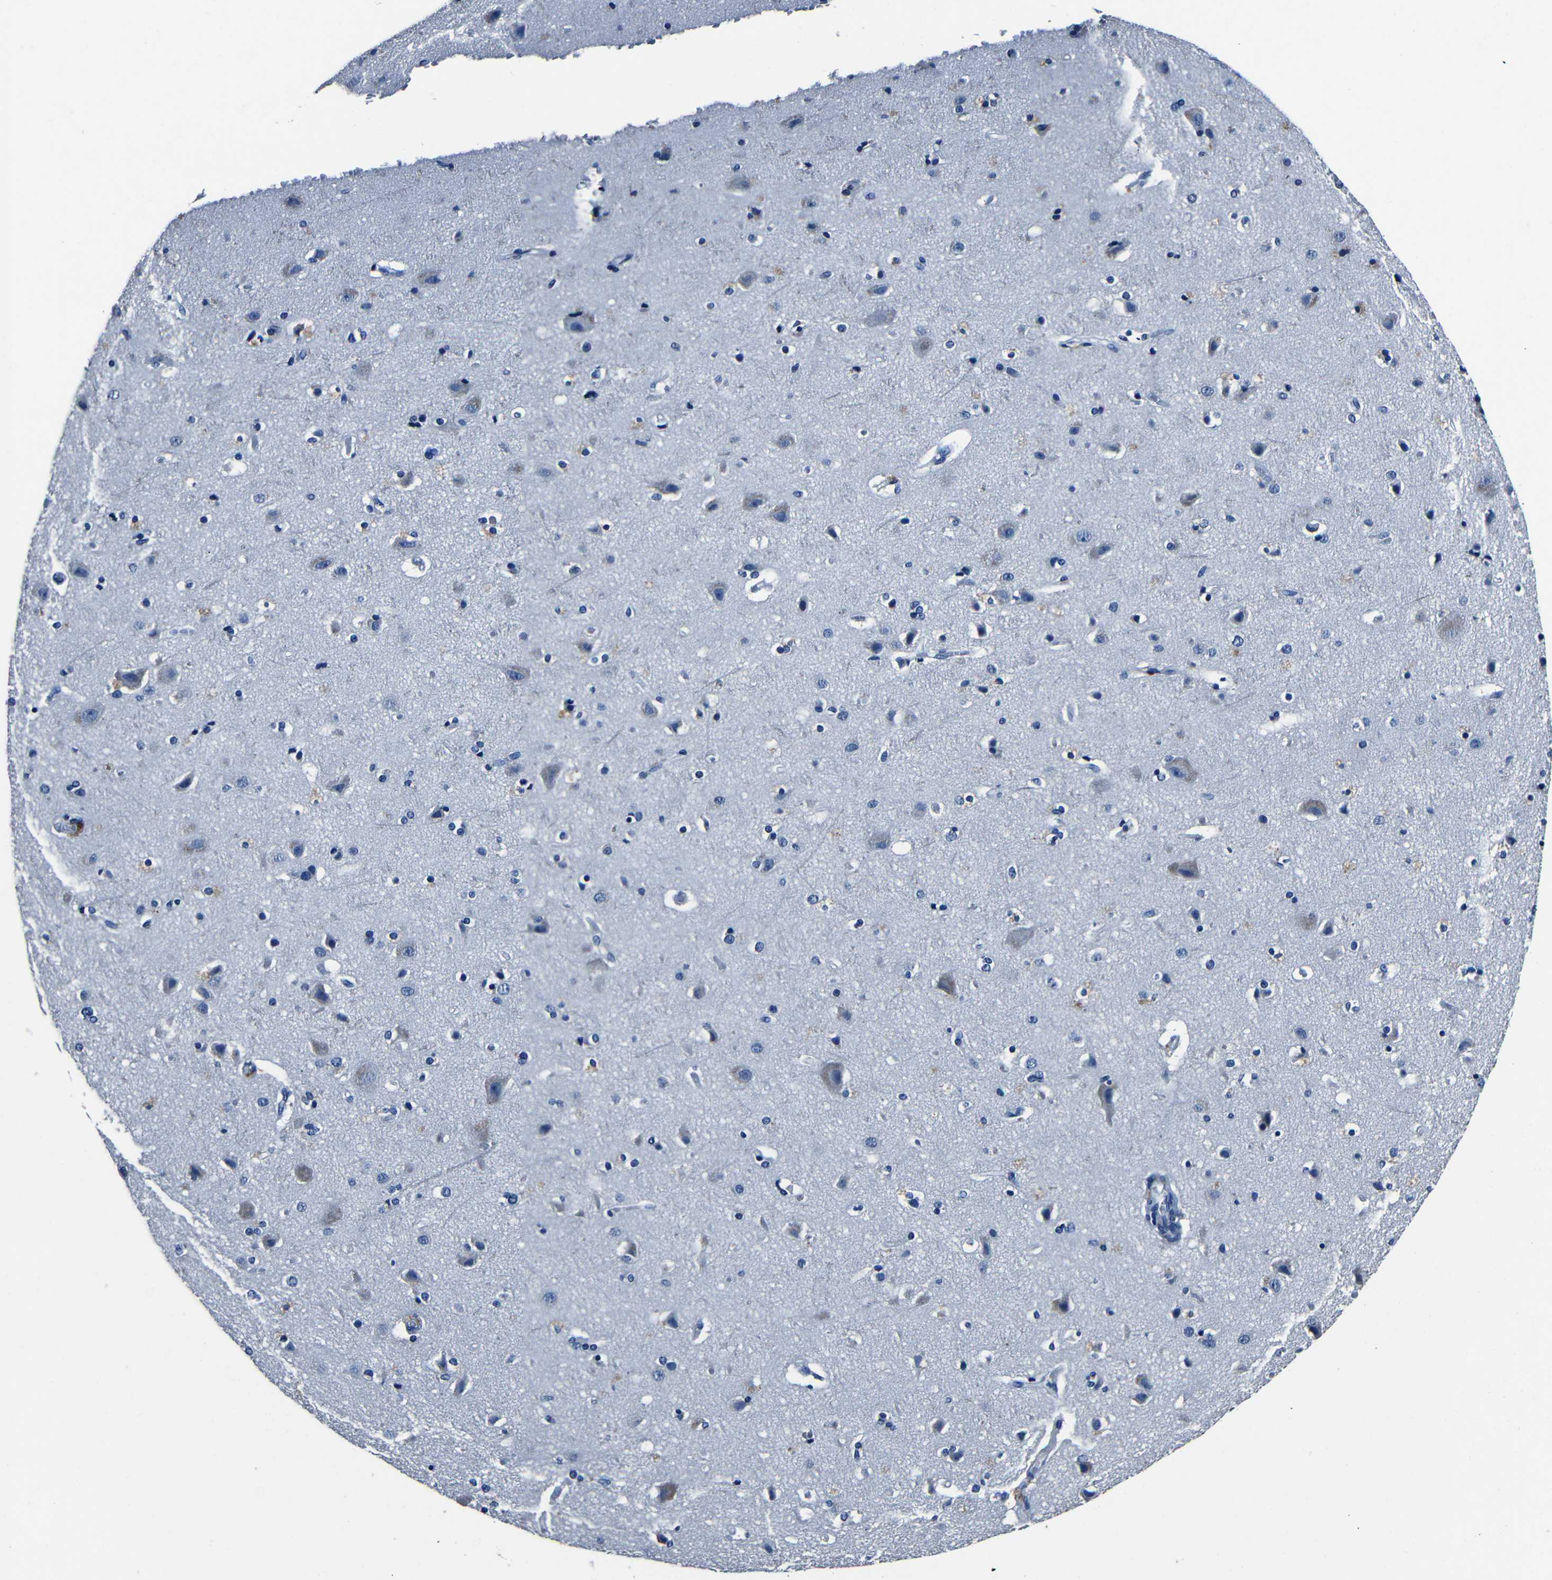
{"staining": {"intensity": "negative", "quantity": "none", "location": "none"}, "tissue": "cerebral cortex", "cell_type": "Endothelial cells", "image_type": "normal", "snomed": [{"axis": "morphology", "description": "Normal tissue, NOS"}, {"axis": "topography", "description": "Cerebral cortex"}], "caption": "DAB (3,3'-diaminobenzidine) immunohistochemical staining of unremarkable human cerebral cortex demonstrates no significant positivity in endothelial cells.", "gene": "NCMAP", "patient": {"sex": "female", "age": 54}}